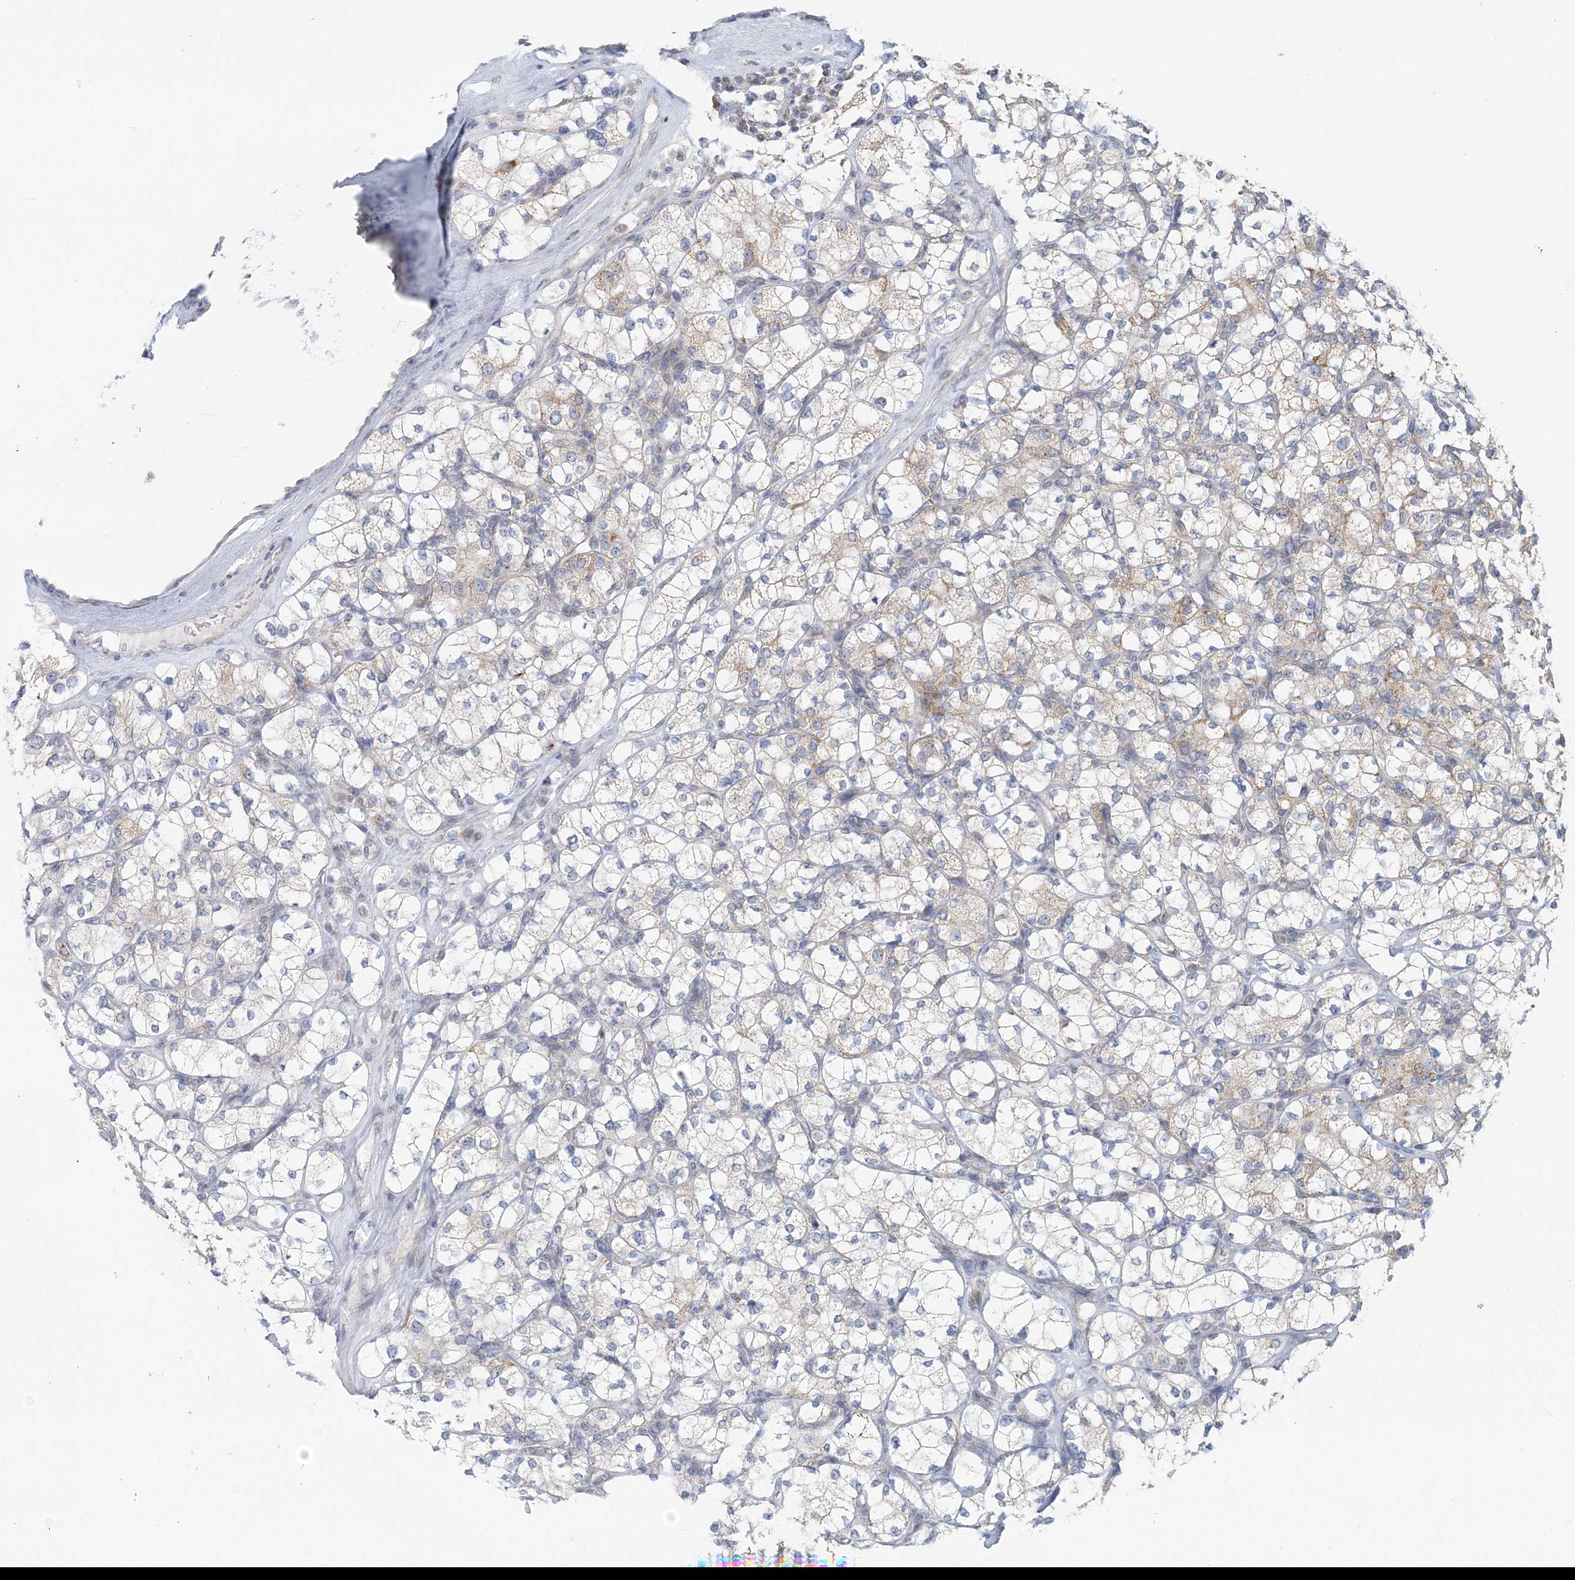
{"staining": {"intensity": "weak", "quantity": "<25%", "location": "cytoplasmic/membranous"}, "tissue": "renal cancer", "cell_type": "Tumor cells", "image_type": "cancer", "snomed": [{"axis": "morphology", "description": "Adenocarcinoma, NOS"}, {"axis": "topography", "description": "Kidney"}], "caption": "The micrograph shows no significant positivity in tumor cells of renal adenocarcinoma. (DAB immunohistochemistry with hematoxylin counter stain).", "gene": "RNF150", "patient": {"sex": "male", "age": 77}}